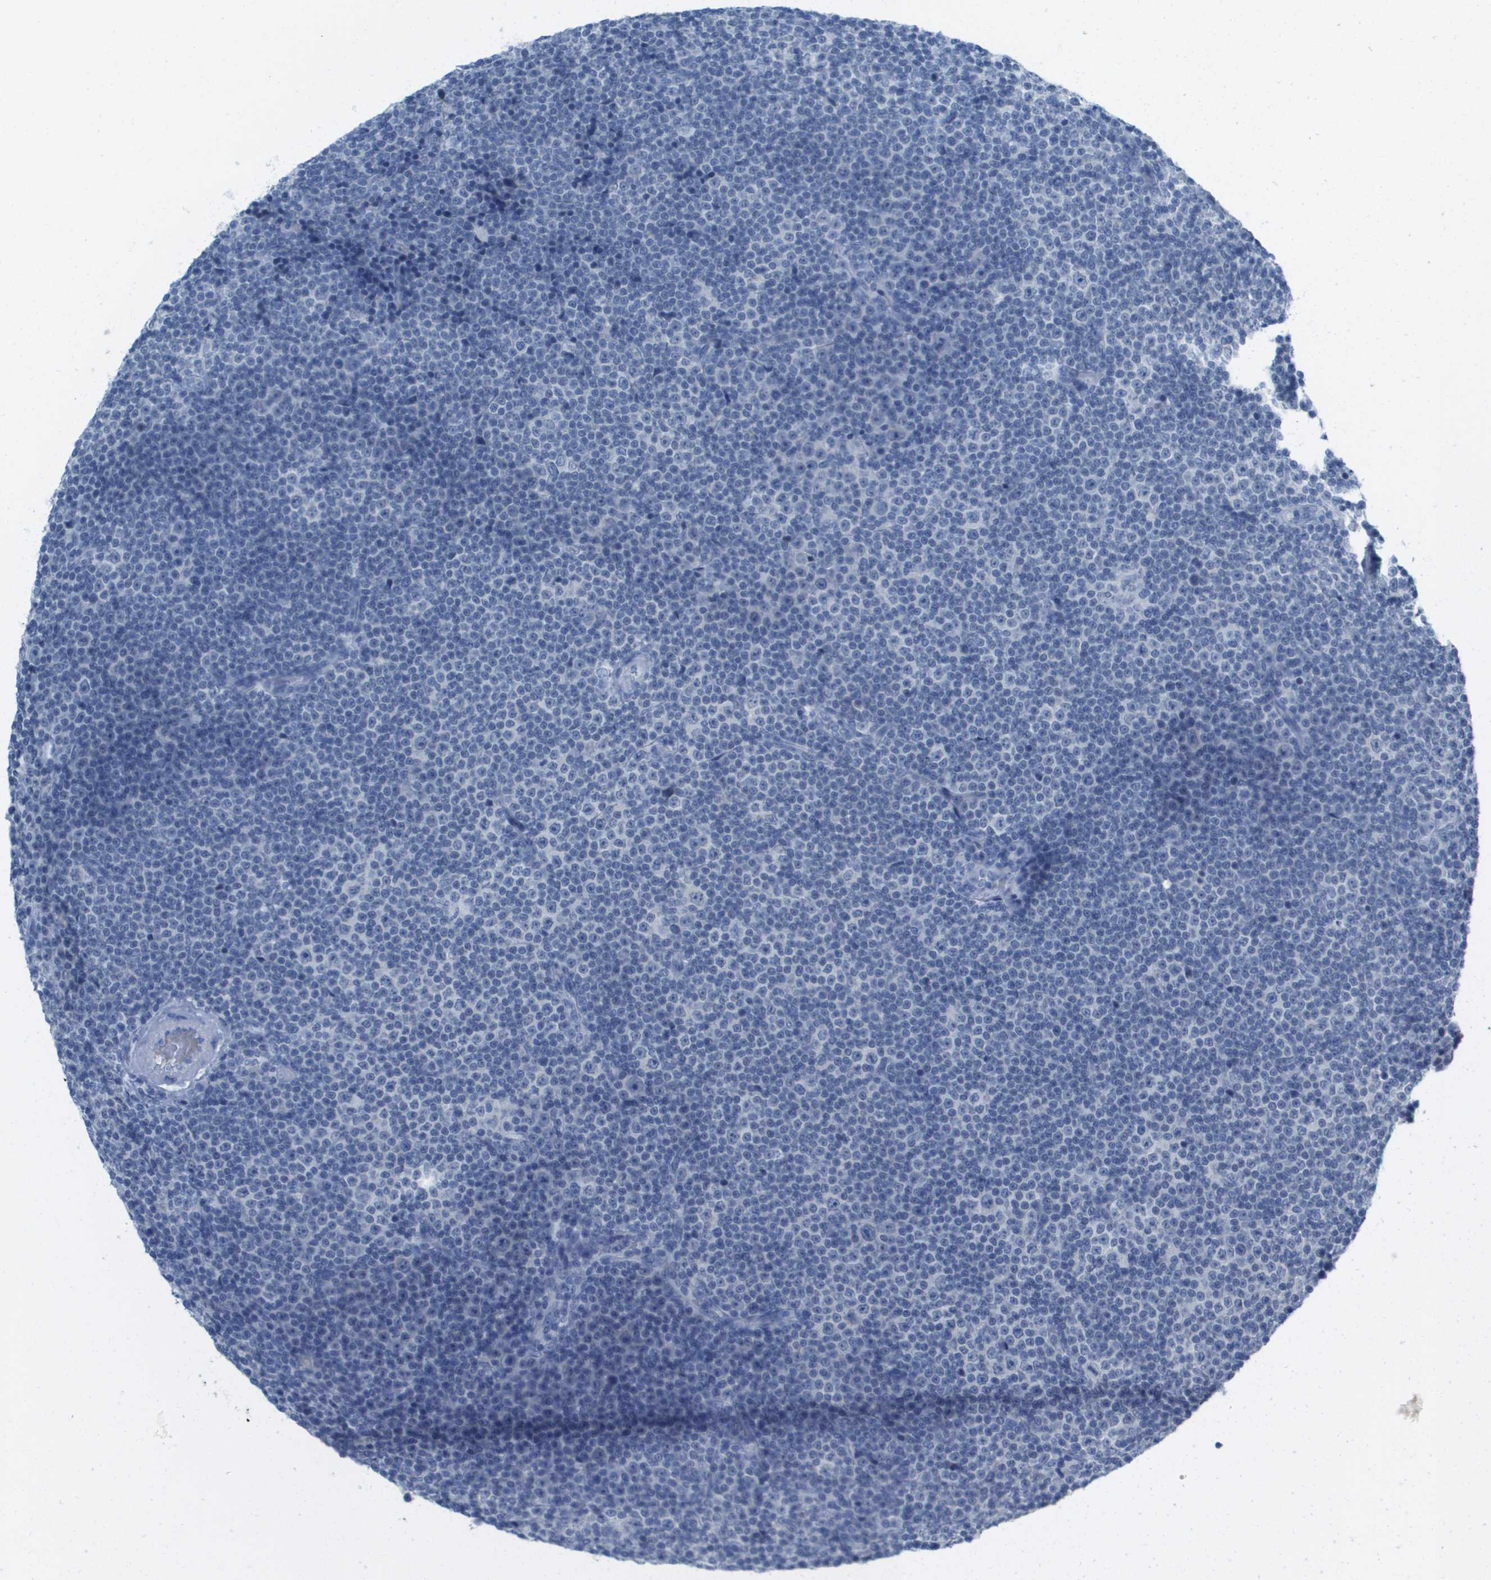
{"staining": {"intensity": "negative", "quantity": "none", "location": "none"}, "tissue": "lymphoma", "cell_type": "Tumor cells", "image_type": "cancer", "snomed": [{"axis": "morphology", "description": "Malignant lymphoma, non-Hodgkin's type, Low grade"}, {"axis": "topography", "description": "Lymph node"}], "caption": "Immunohistochemistry (IHC) micrograph of lymphoma stained for a protein (brown), which reveals no expression in tumor cells.", "gene": "GPR18", "patient": {"sex": "female", "age": 67}}